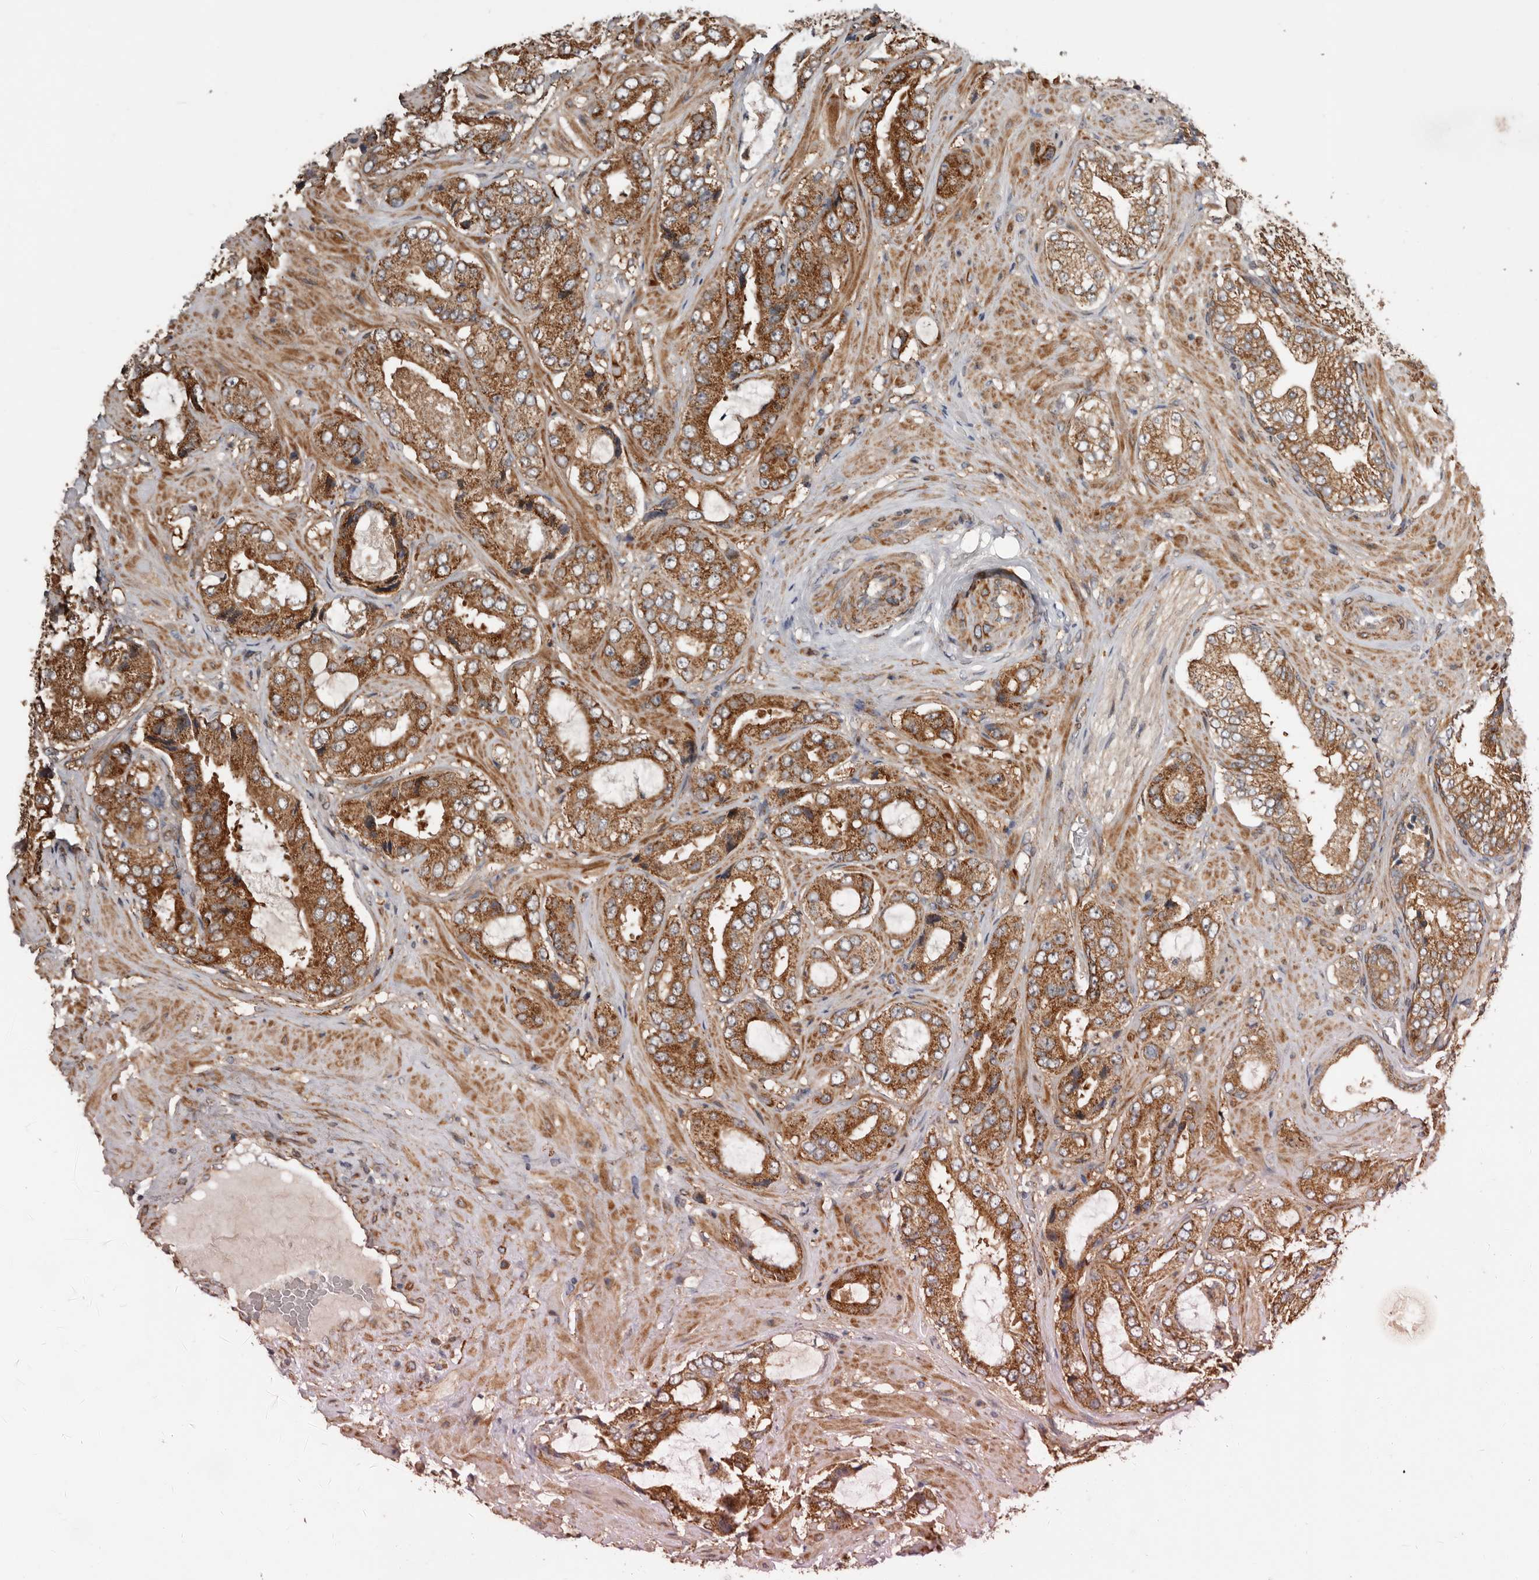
{"staining": {"intensity": "moderate", "quantity": ">75%", "location": "cytoplasmic/membranous"}, "tissue": "prostate cancer", "cell_type": "Tumor cells", "image_type": "cancer", "snomed": [{"axis": "morphology", "description": "Adenocarcinoma, High grade"}, {"axis": "topography", "description": "Prostate"}], "caption": "Prostate high-grade adenocarcinoma stained for a protein (brown) shows moderate cytoplasmic/membranous positive staining in about >75% of tumor cells.", "gene": "PROKR1", "patient": {"sex": "male", "age": 59}}